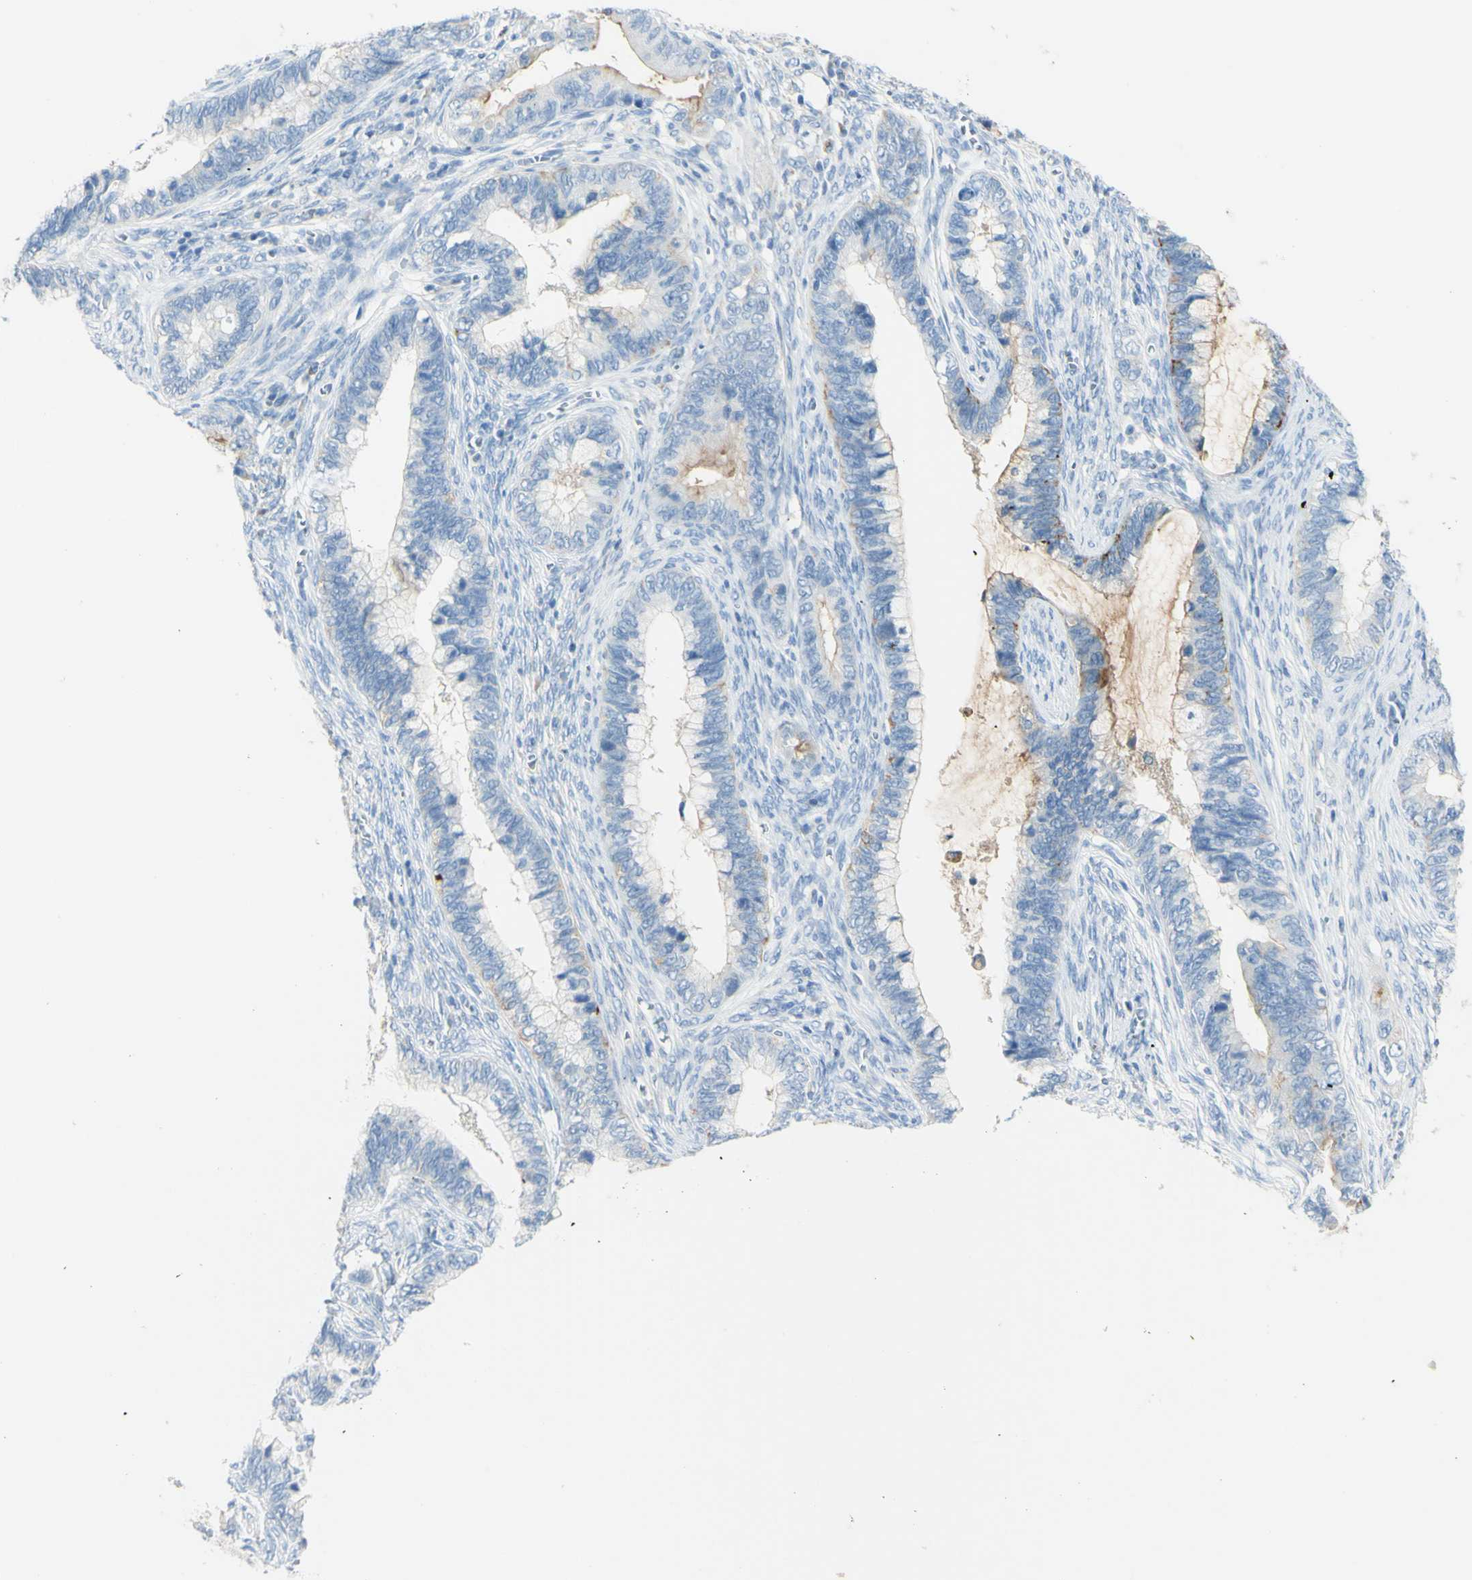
{"staining": {"intensity": "weak", "quantity": "<25%", "location": "cytoplasmic/membranous"}, "tissue": "cervical cancer", "cell_type": "Tumor cells", "image_type": "cancer", "snomed": [{"axis": "morphology", "description": "Adenocarcinoma, NOS"}, {"axis": "topography", "description": "Cervix"}], "caption": "An immunohistochemistry (IHC) histopathology image of cervical cancer is shown. There is no staining in tumor cells of cervical cancer.", "gene": "TSPAN1", "patient": {"sex": "female", "age": 44}}